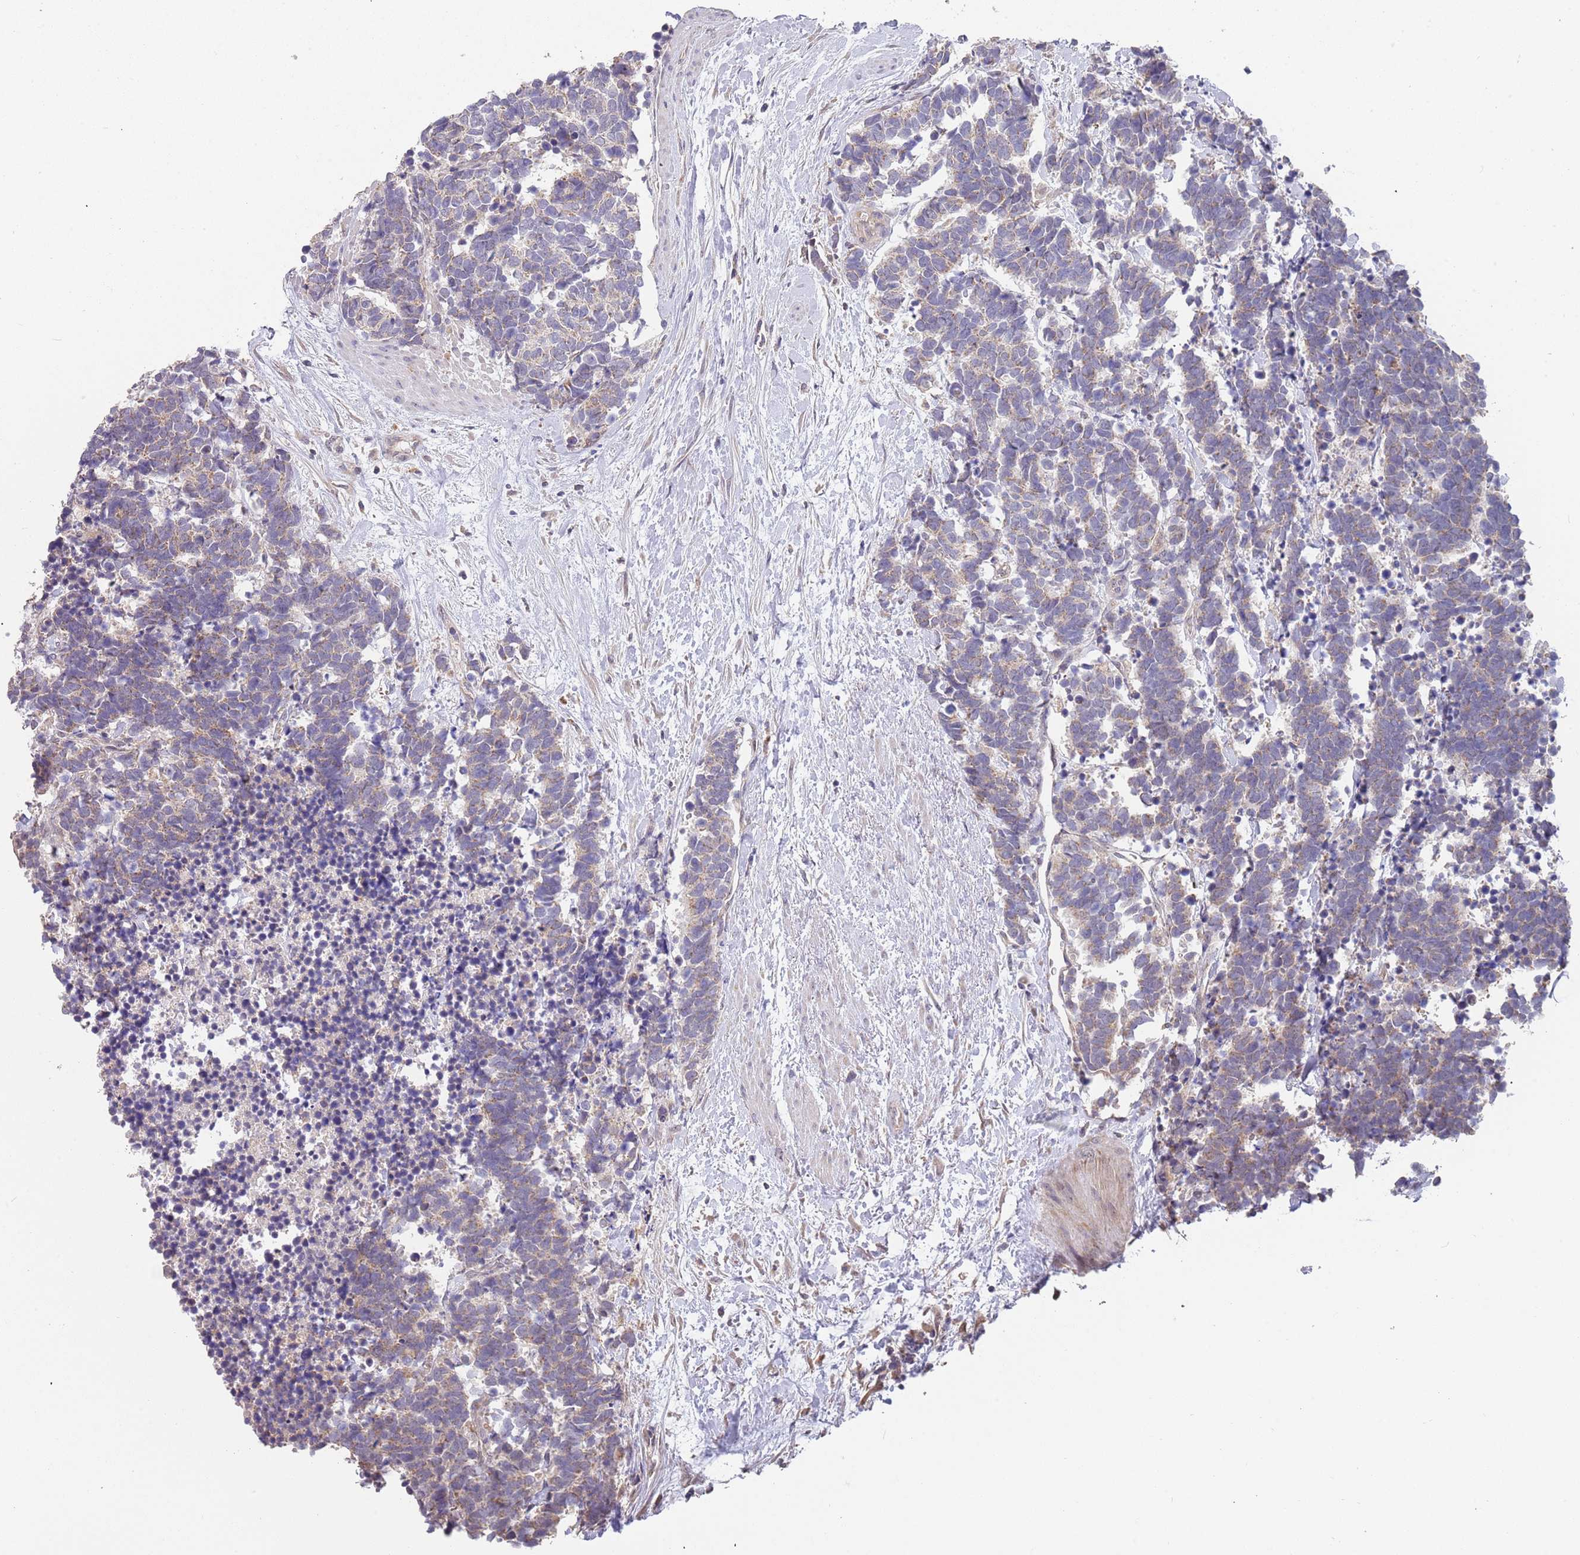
{"staining": {"intensity": "weak", "quantity": "25%-75%", "location": "cytoplasmic/membranous"}, "tissue": "carcinoid", "cell_type": "Tumor cells", "image_type": "cancer", "snomed": [{"axis": "morphology", "description": "Carcinoma, NOS"}, {"axis": "morphology", "description": "Carcinoid, malignant, NOS"}, {"axis": "topography", "description": "Prostate"}], "caption": "This is an image of immunohistochemistry (IHC) staining of carcinoma, which shows weak expression in the cytoplasmic/membranous of tumor cells.", "gene": "TMEM64", "patient": {"sex": "male", "age": 57}}